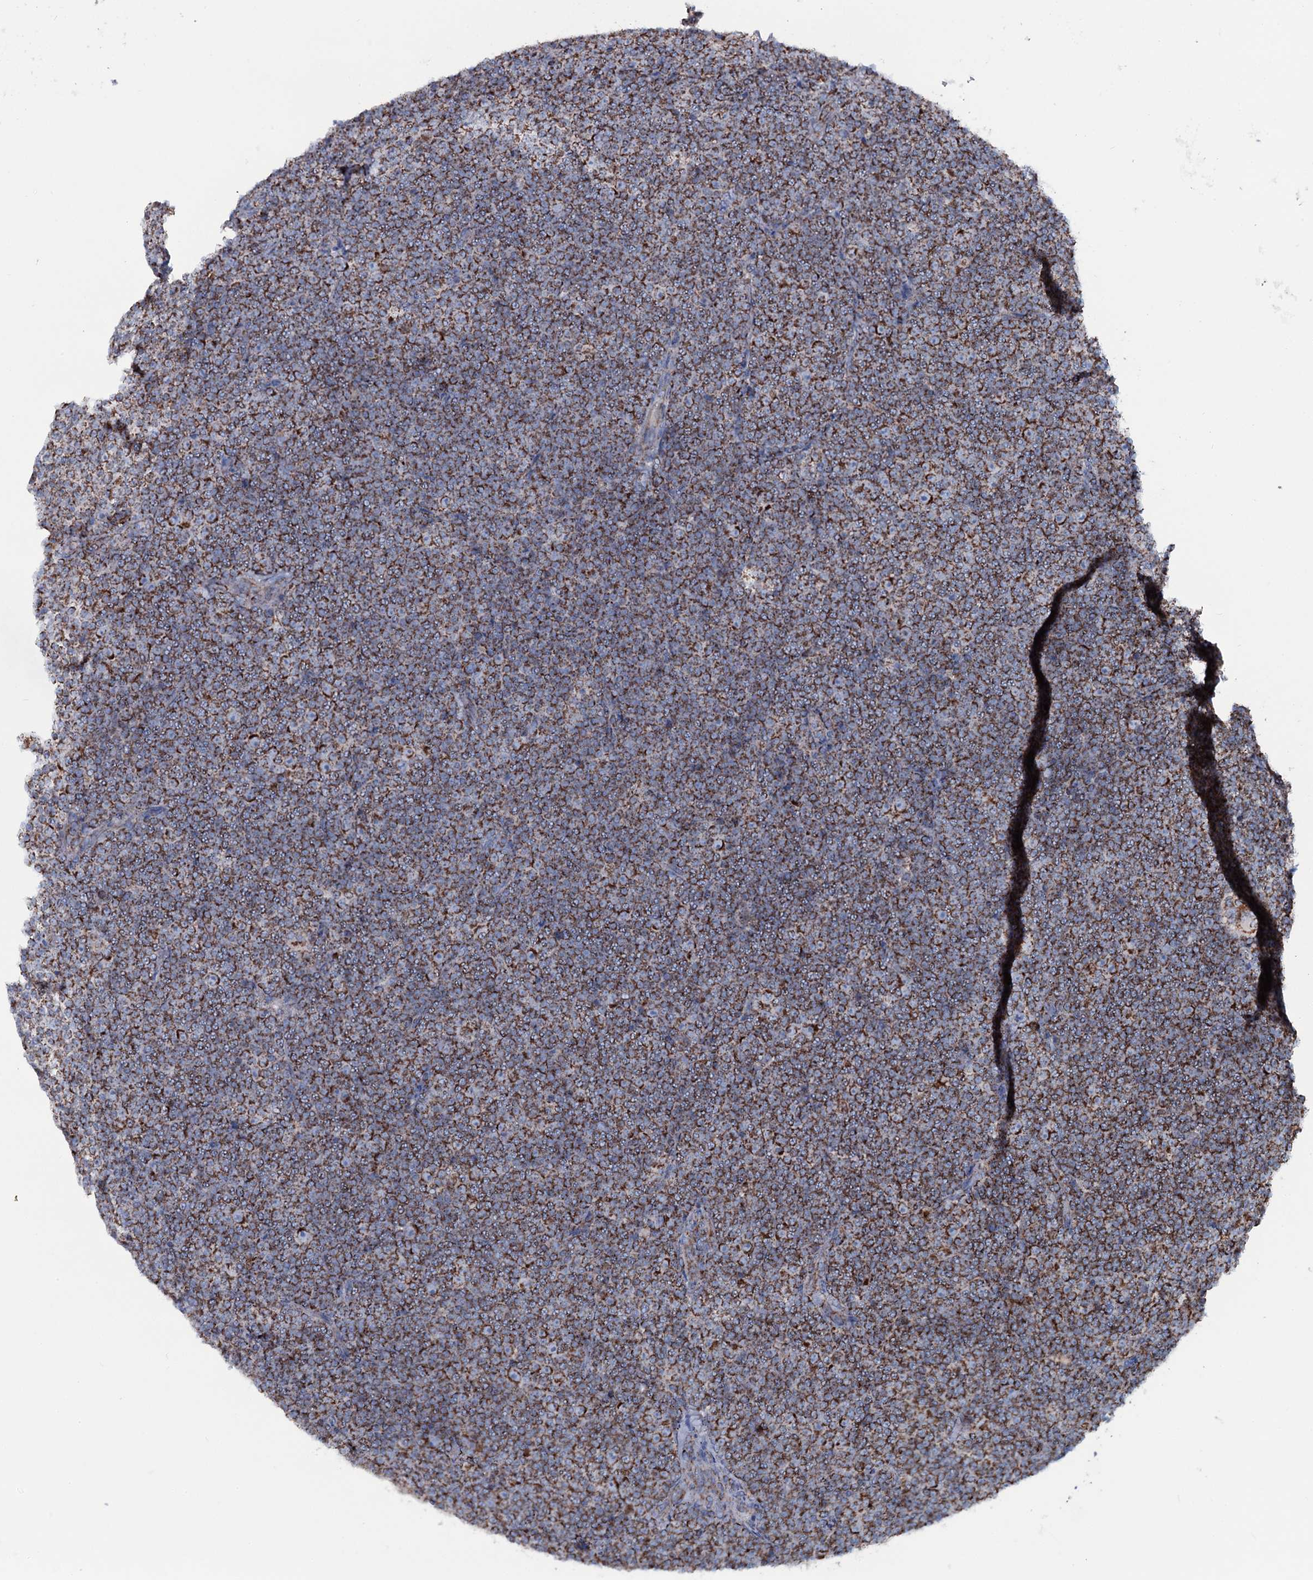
{"staining": {"intensity": "strong", "quantity": ">75%", "location": "cytoplasmic/membranous"}, "tissue": "lymphoma", "cell_type": "Tumor cells", "image_type": "cancer", "snomed": [{"axis": "morphology", "description": "Malignant lymphoma, non-Hodgkin's type, Low grade"}, {"axis": "topography", "description": "Lymph node"}], "caption": "Human malignant lymphoma, non-Hodgkin's type (low-grade) stained with a brown dye shows strong cytoplasmic/membranous positive staining in about >75% of tumor cells.", "gene": "MRPS35", "patient": {"sex": "female", "age": 67}}